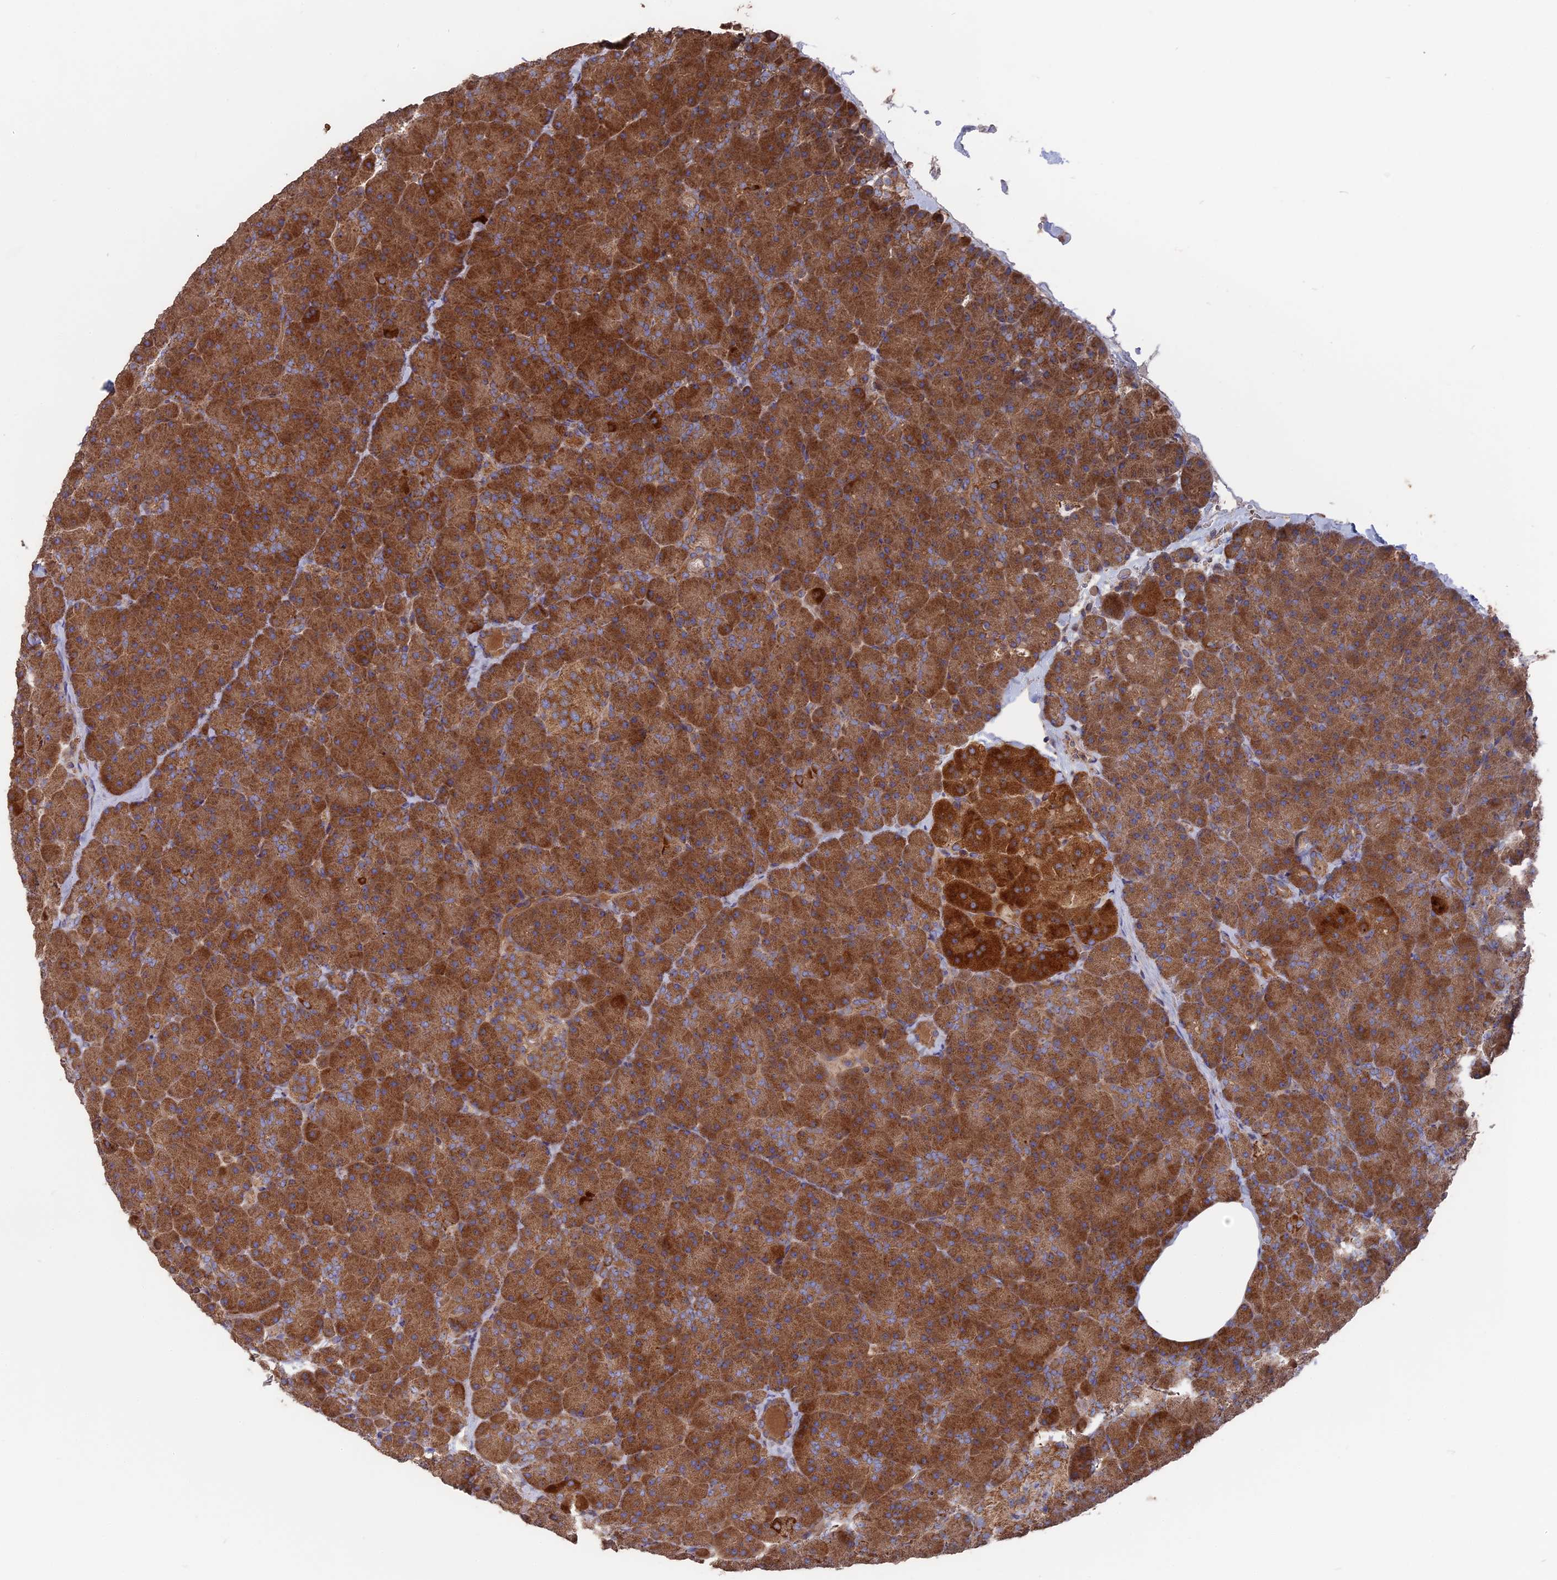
{"staining": {"intensity": "strong", "quantity": ">75%", "location": "cytoplasmic/membranous"}, "tissue": "pancreas", "cell_type": "Exocrine glandular cells", "image_type": "normal", "snomed": [{"axis": "morphology", "description": "Normal tissue, NOS"}, {"axis": "topography", "description": "Pancreas"}], "caption": "Normal pancreas displays strong cytoplasmic/membranous staining in approximately >75% of exocrine glandular cells.", "gene": "TELO2", "patient": {"sex": "male", "age": 36}}